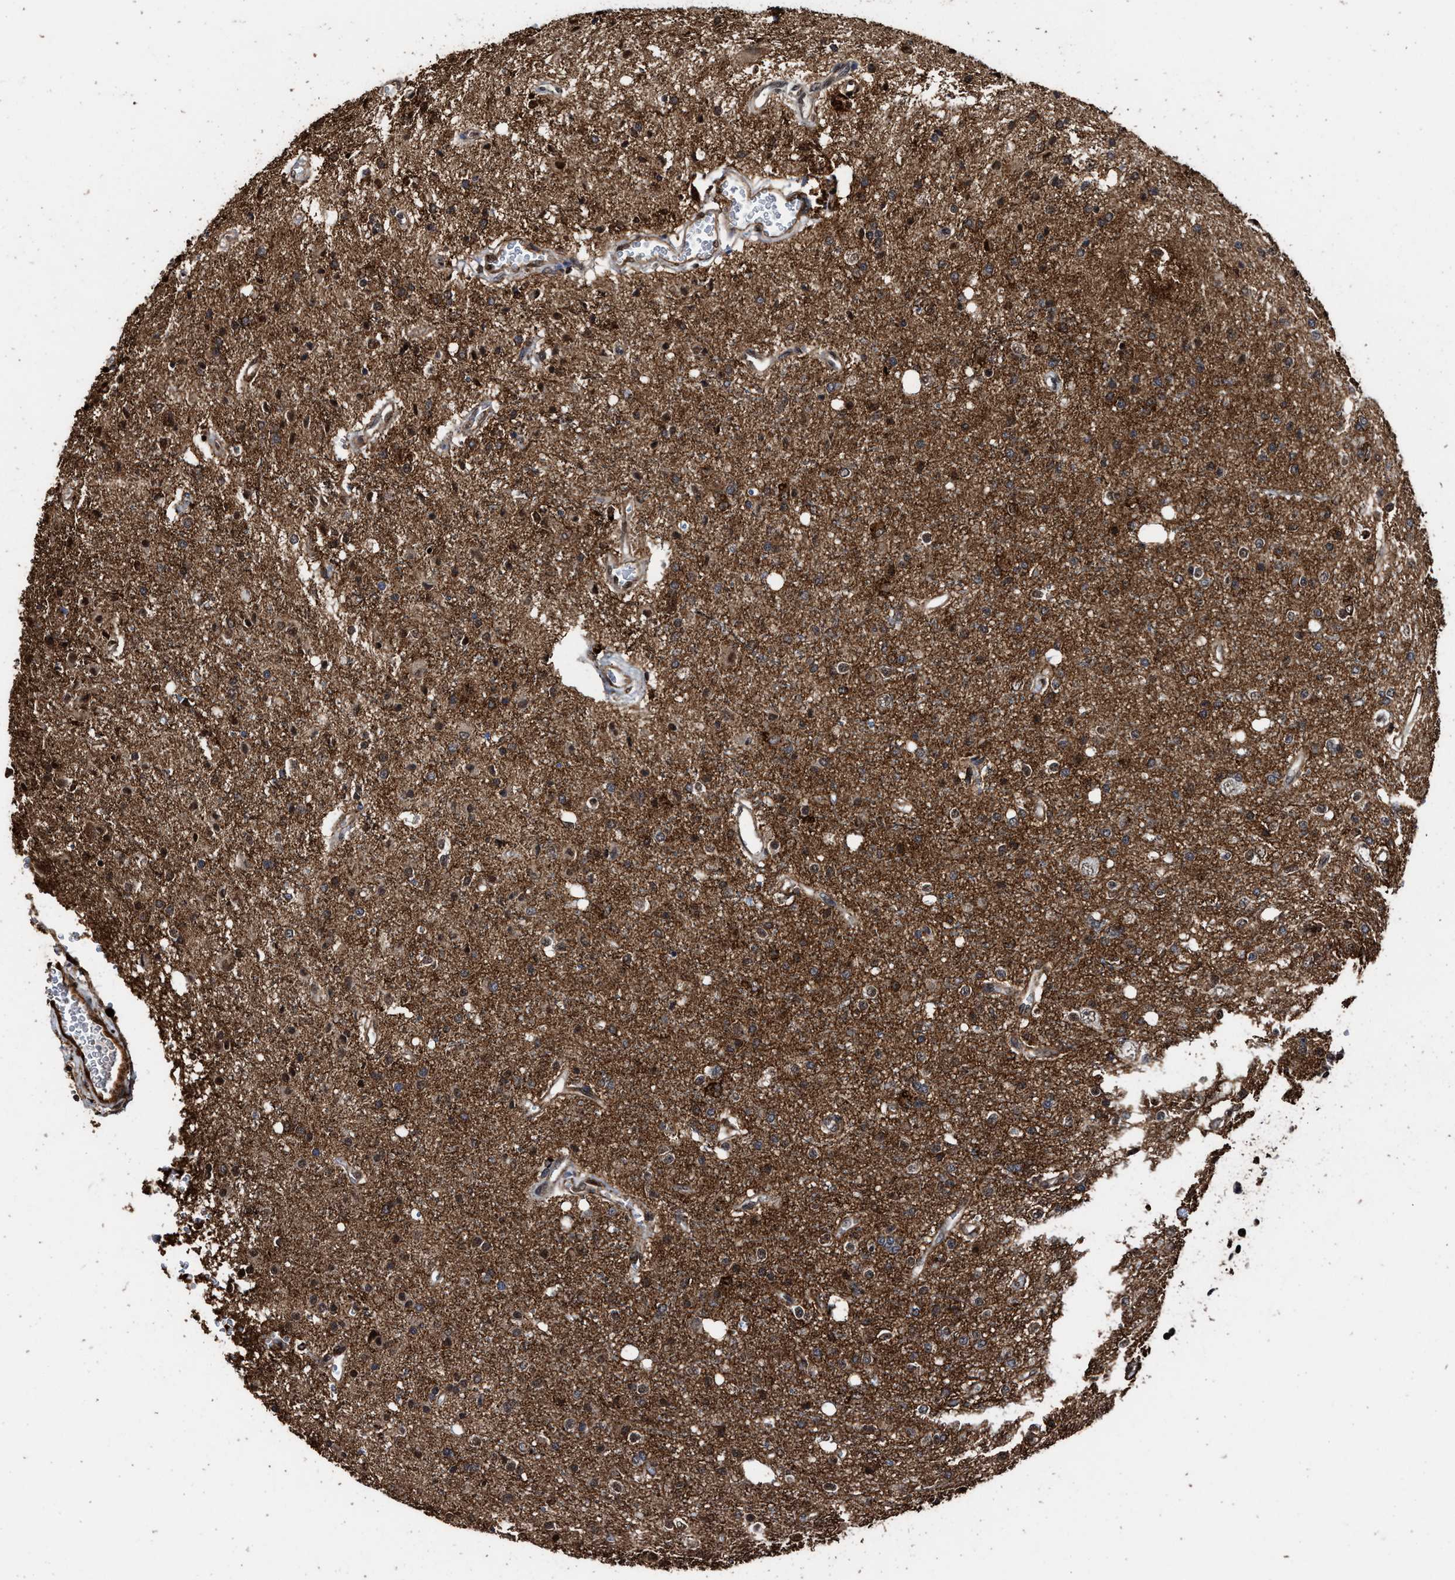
{"staining": {"intensity": "moderate", "quantity": ">75%", "location": "cytoplasmic/membranous,nuclear"}, "tissue": "glioma", "cell_type": "Tumor cells", "image_type": "cancer", "snomed": [{"axis": "morphology", "description": "Glioma, malignant, High grade"}, {"axis": "topography", "description": "Brain"}], "caption": "An immunohistochemistry (IHC) micrograph of neoplastic tissue is shown. Protein staining in brown shows moderate cytoplasmic/membranous and nuclear positivity in high-grade glioma (malignant) within tumor cells.", "gene": "SEPTIN2", "patient": {"sex": "male", "age": 47}}